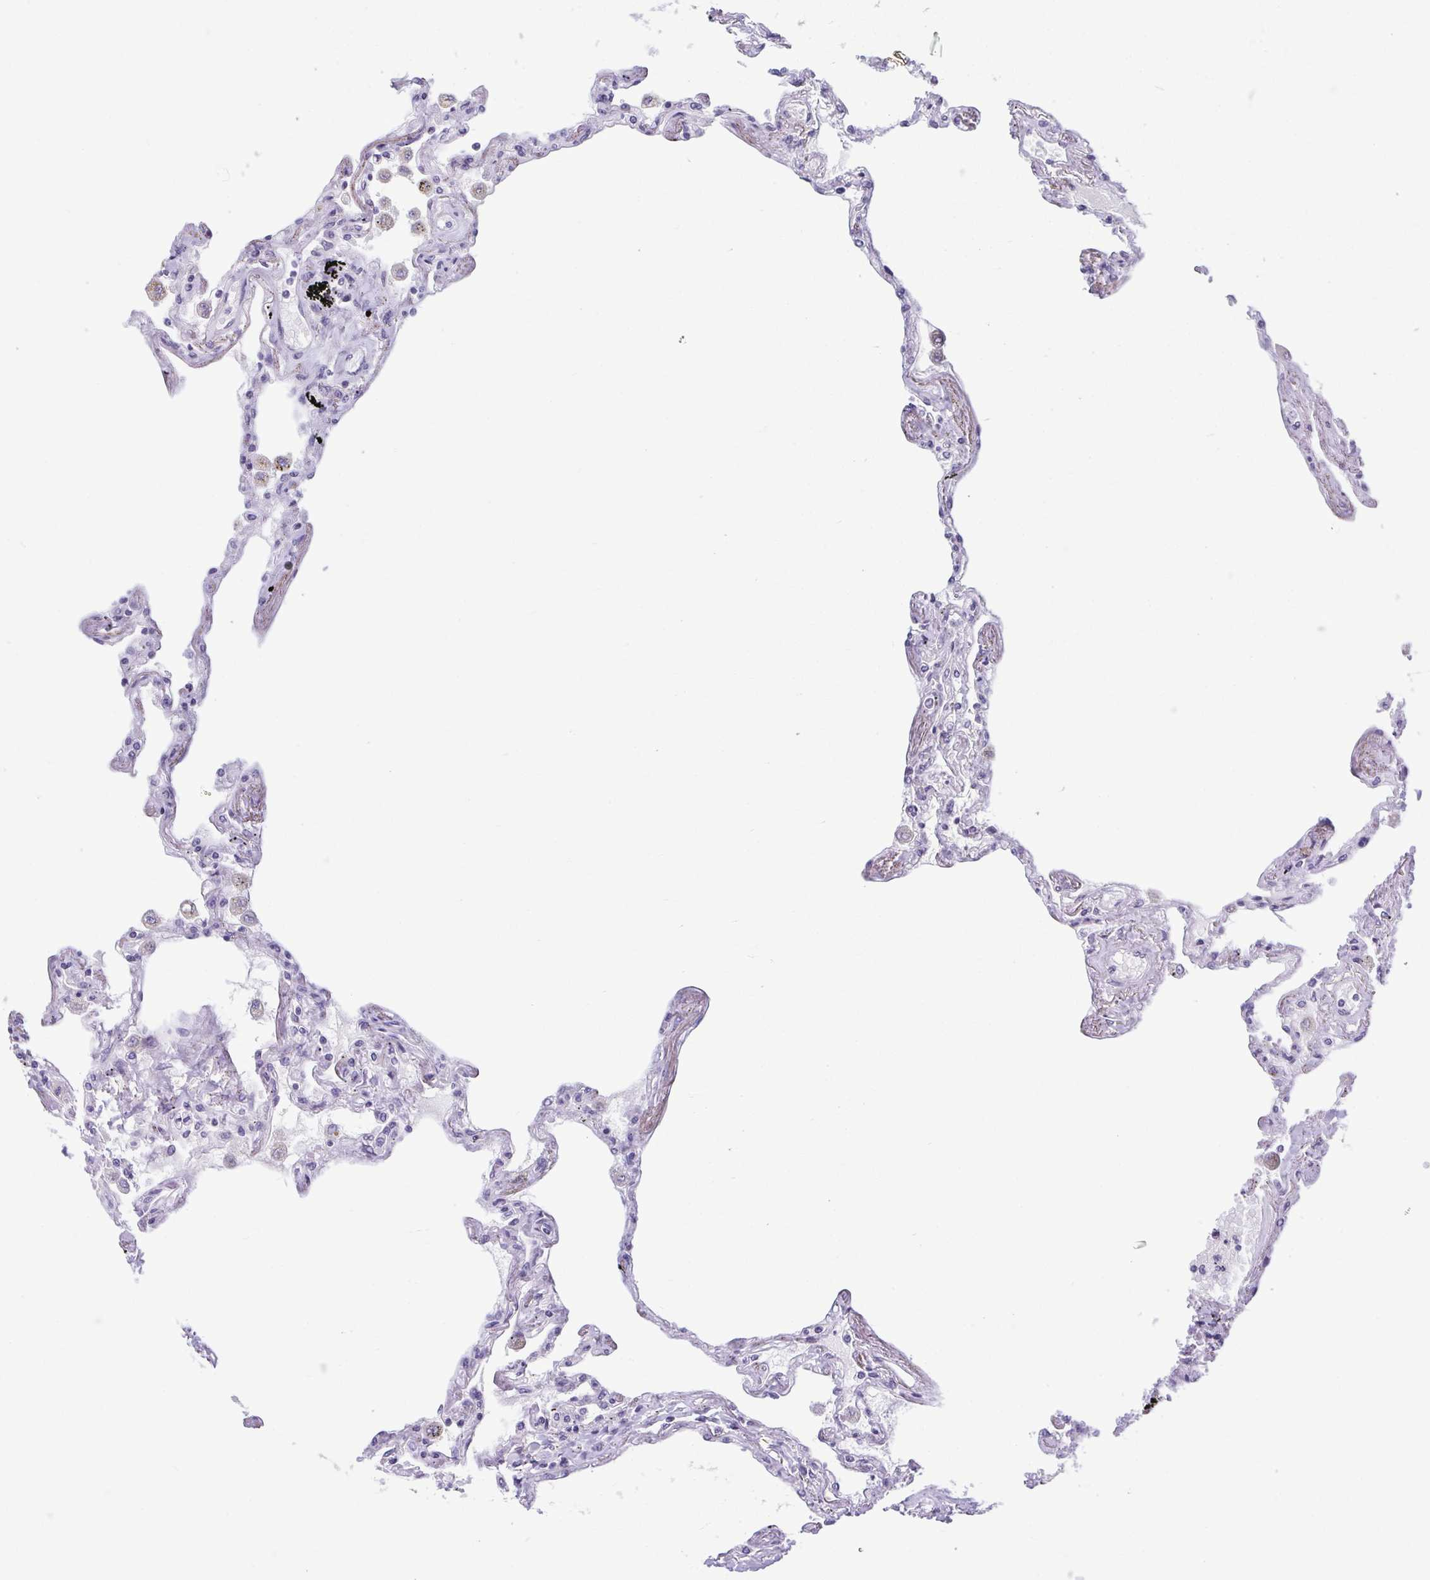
{"staining": {"intensity": "negative", "quantity": "none", "location": "none"}, "tissue": "lung", "cell_type": "Alveolar cells", "image_type": "normal", "snomed": [{"axis": "morphology", "description": "Normal tissue, NOS"}, {"axis": "morphology", "description": "Adenocarcinoma, NOS"}, {"axis": "topography", "description": "Cartilage tissue"}, {"axis": "topography", "description": "Lung"}], "caption": "Immunohistochemistry image of benign lung: lung stained with DAB (3,3'-diaminobenzidine) exhibits no significant protein expression in alveolar cells.", "gene": "TMEM108", "patient": {"sex": "female", "age": 67}}